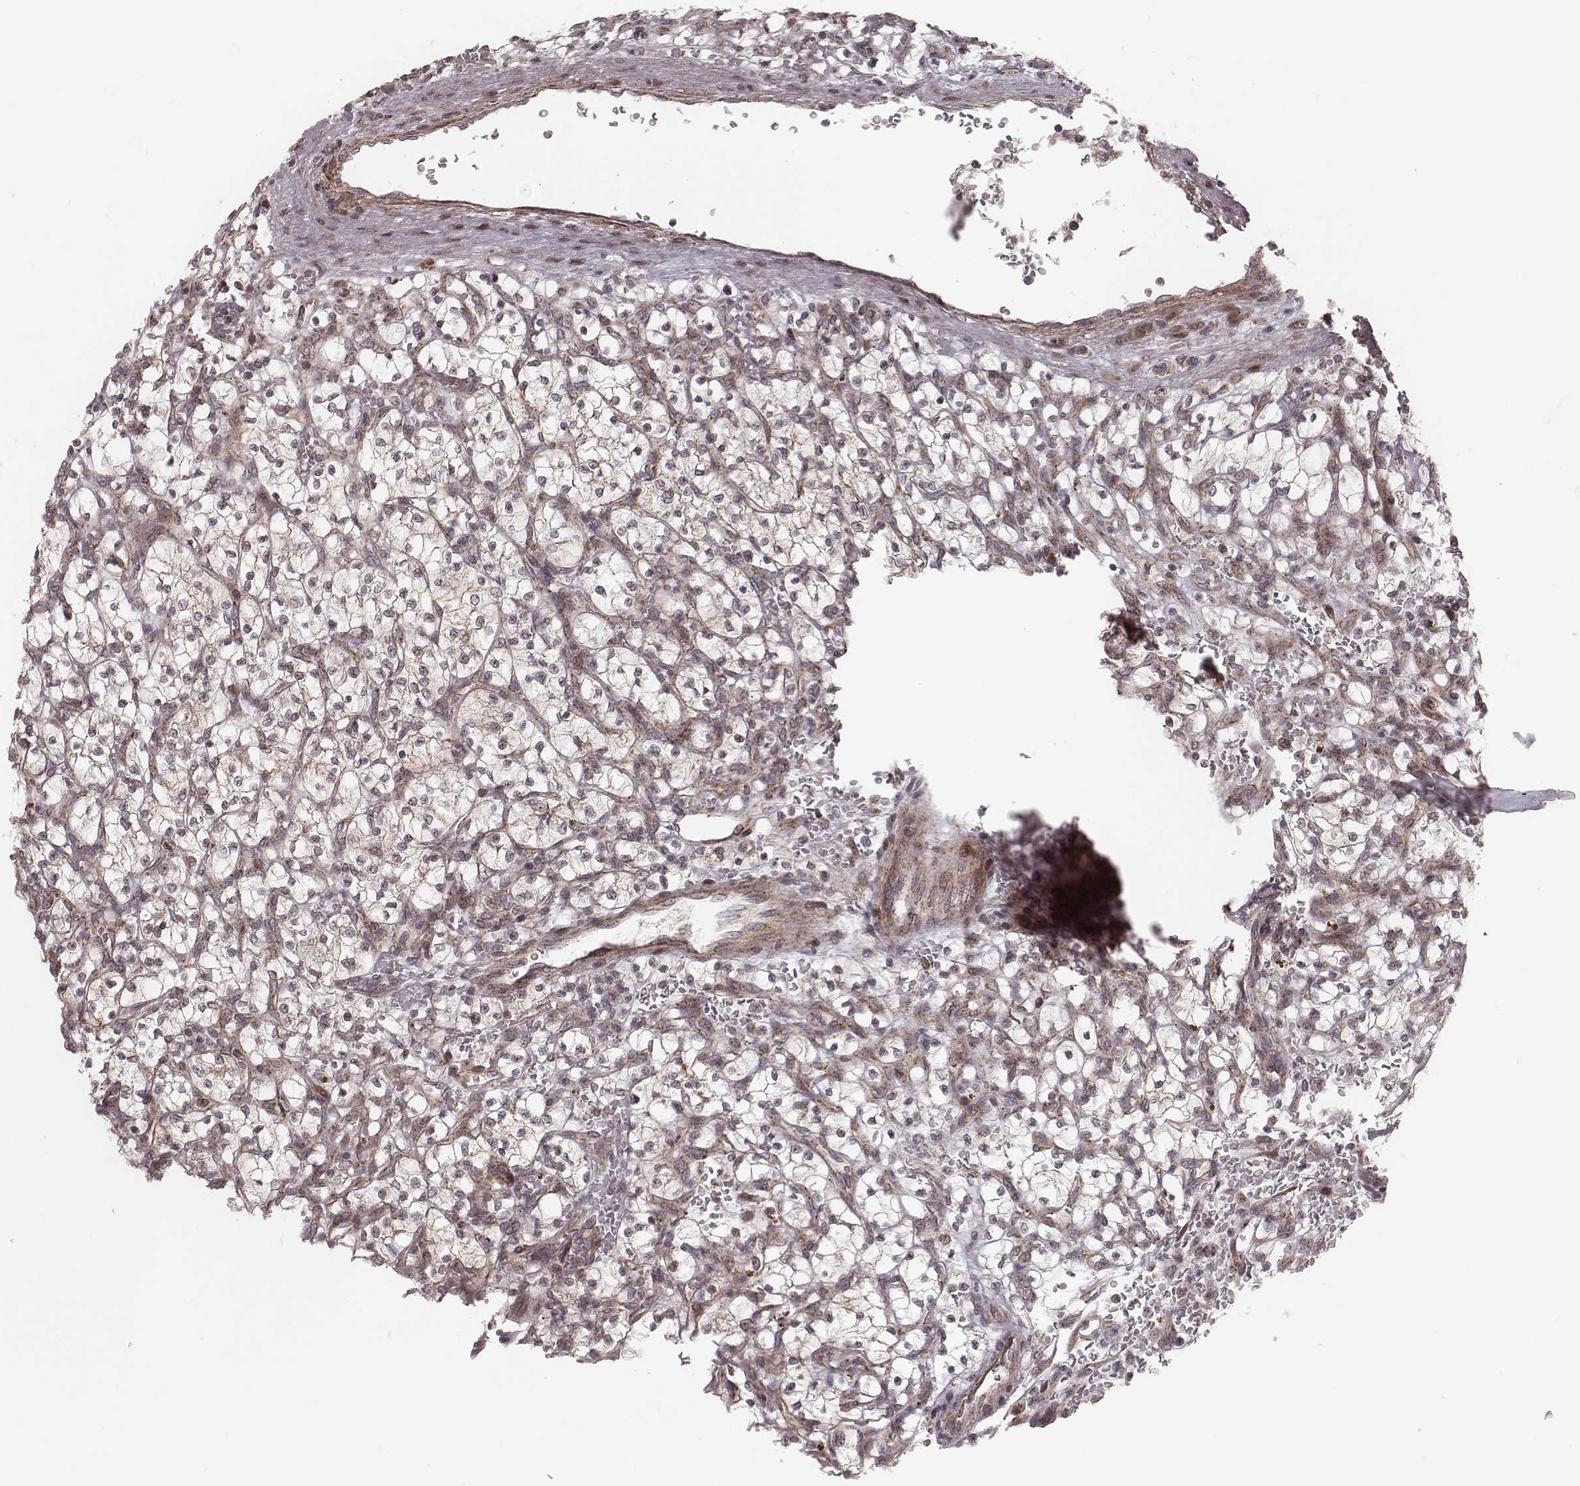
{"staining": {"intensity": "weak", "quantity": "<25%", "location": "cytoplasmic/membranous"}, "tissue": "renal cancer", "cell_type": "Tumor cells", "image_type": "cancer", "snomed": [{"axis": "morphology", "description": "Adenocarcinoma, NOS"}, {"axis": "topography", "description": "Kidney"}], "caption": "Image shows no significant protein staining in tumor cells of renal adenocarcinoma.", "gene": "NDUFA7", "patient": {"sex": "female", "age": 64}}